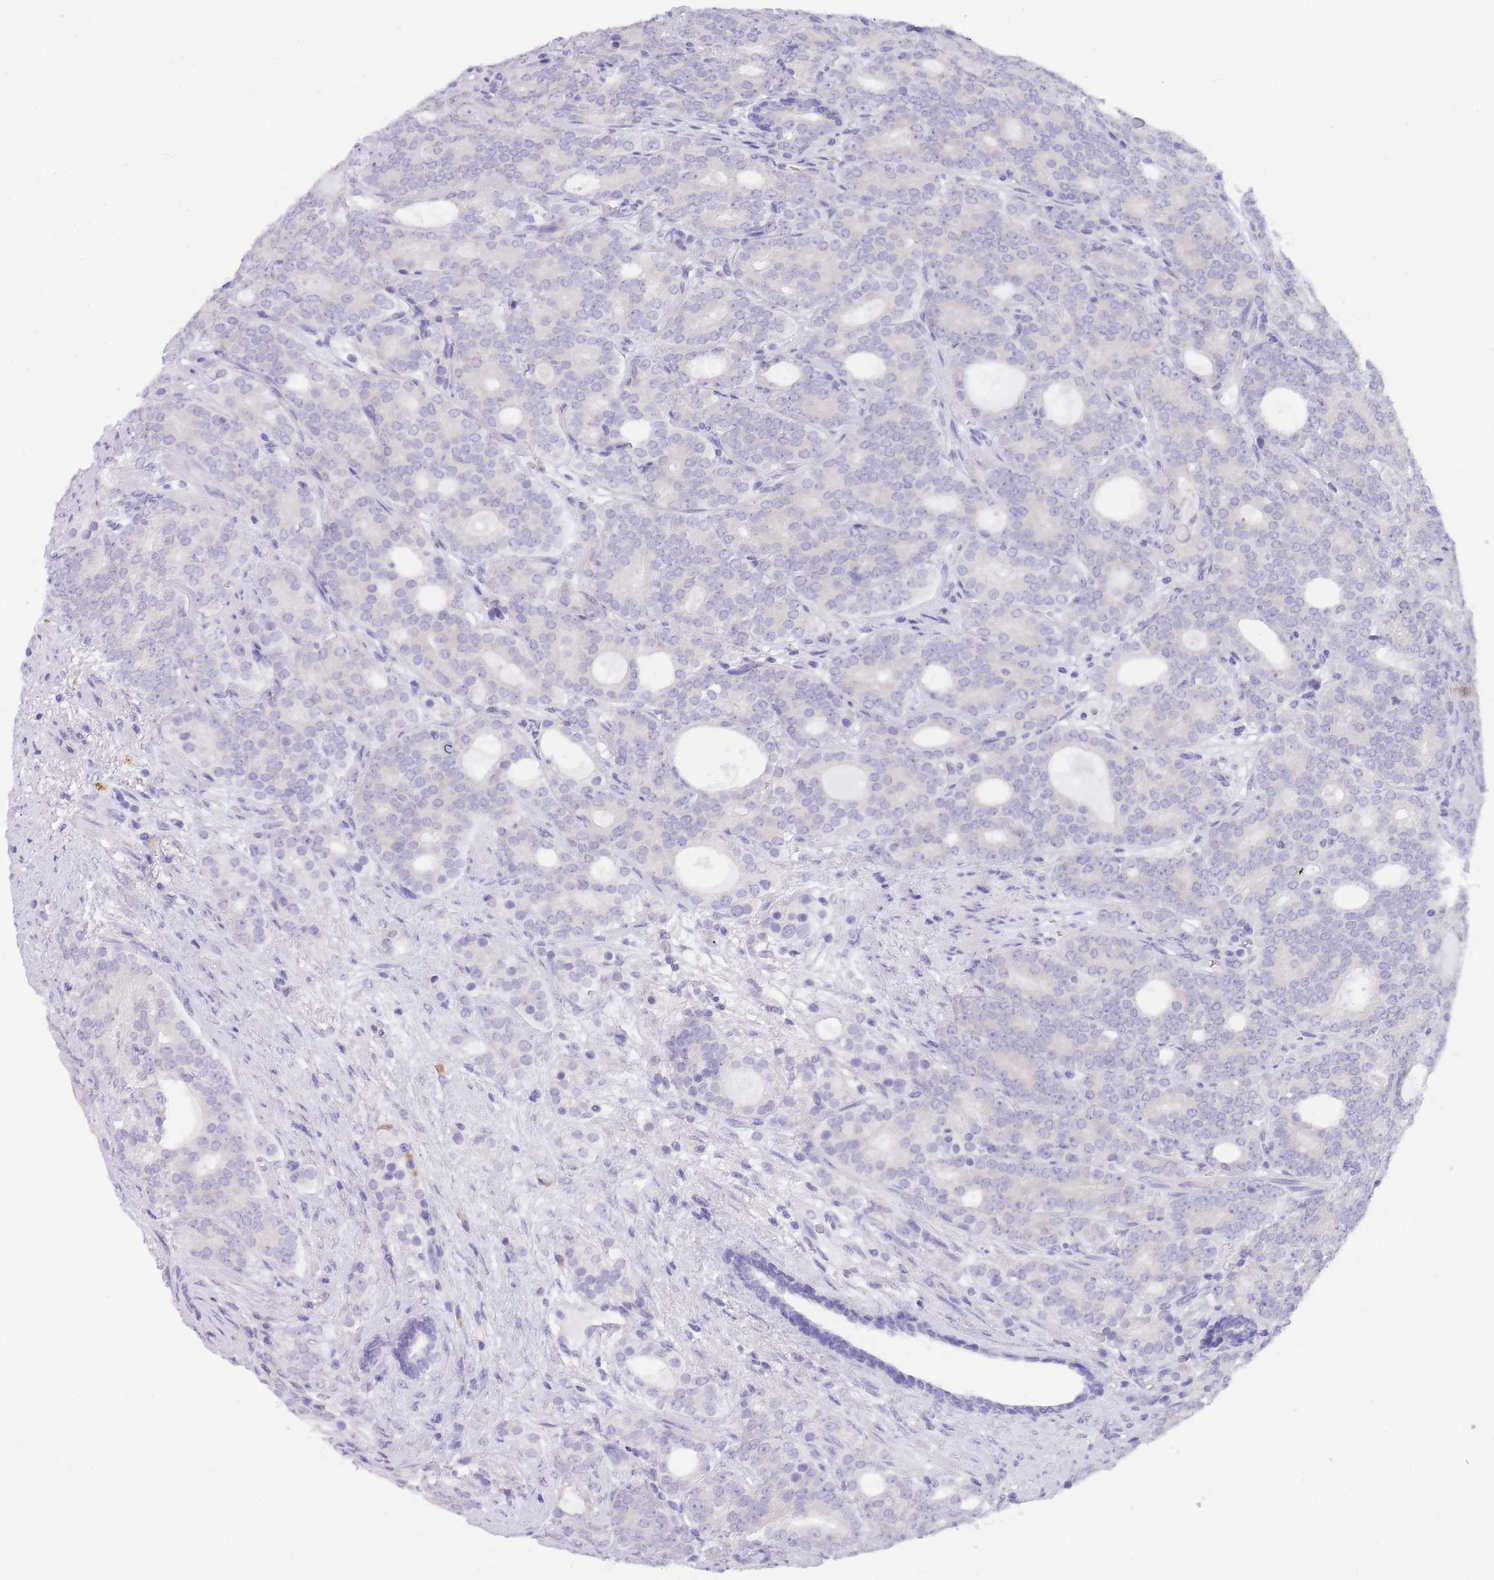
{"staining": {"intensity": "negative", "quantity": "none", "location": "none"}, "tissue": "prostate cancer", "cell_type": "Tumor cells", "image_type": "cancer", "snomed": [{"axis": "morphology", "description": "Adenocarcinoma, High grade"}, {"axis": "topography", "description": "Prostate"}], "caption": "Immunohistochemistry photomicrograph of prostate high-grade adenocarcinoma stained for a protein (brown), which exhibits no positivity in tumor cells.", "gene": "SSUH2", "patient": {"sex": "male", "age": 64}}